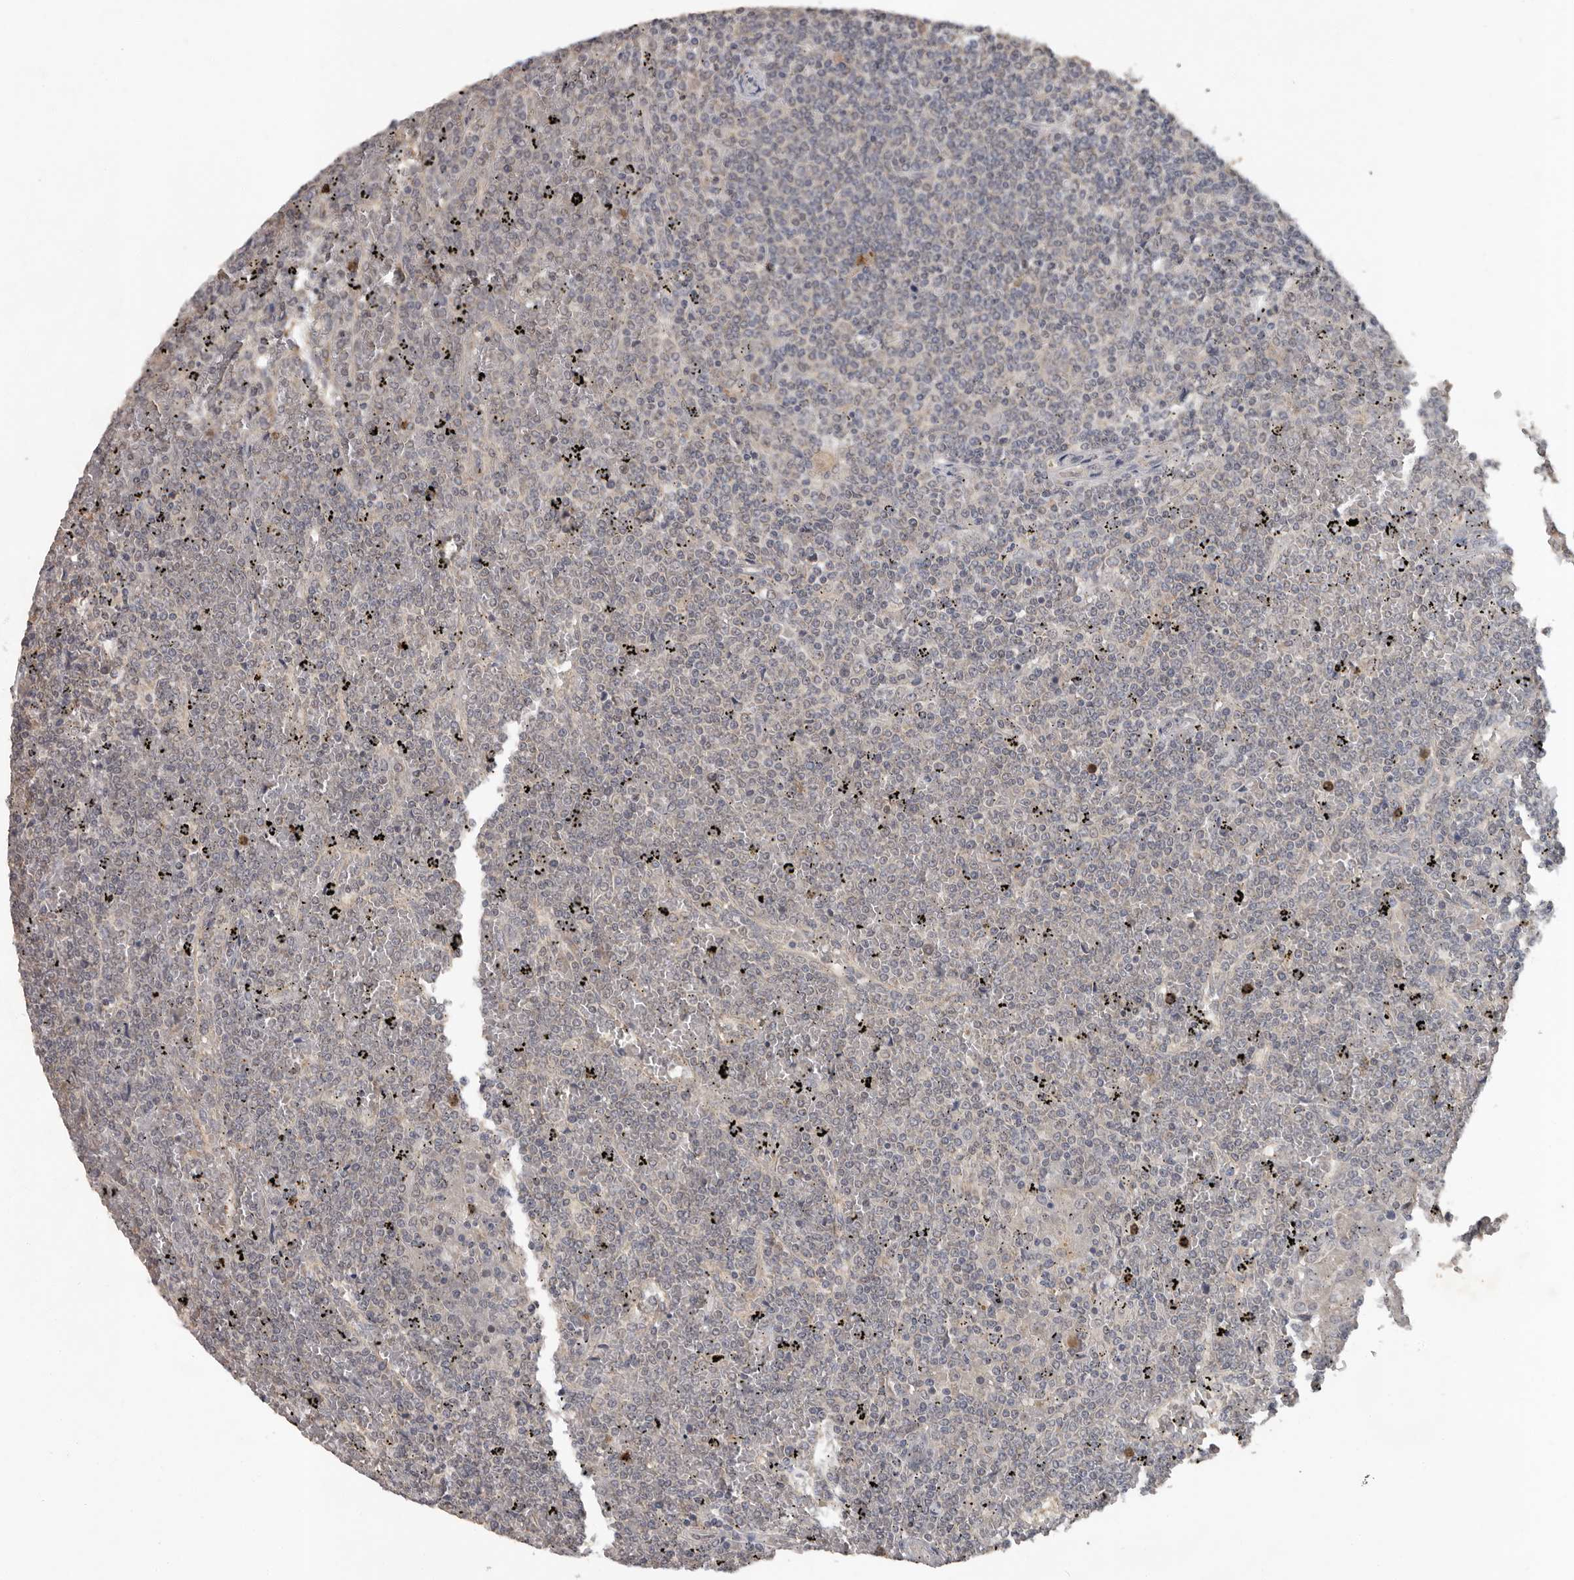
{"staining": {"intensity": "negative", "quantity": "none", "location": "none"}, "tissue": "lymphoma", "cell_type": "Tumor cells", "image_type": "cancer", "snomed": [{"axis": "morphology", "description": "Malignant lymphoma, non-Hodgkin's type, Low grade"}, {"axis": "topography", "description": "Spleen"}], "caption": "High magnification brightfield microscopy of lymphoma stained with DAB (brown) and counterstained with hematoxylin (blue): tumor cells show no significant staining.", "gene": "MTF1", "patient": {"sex": "female", "age": 19}}